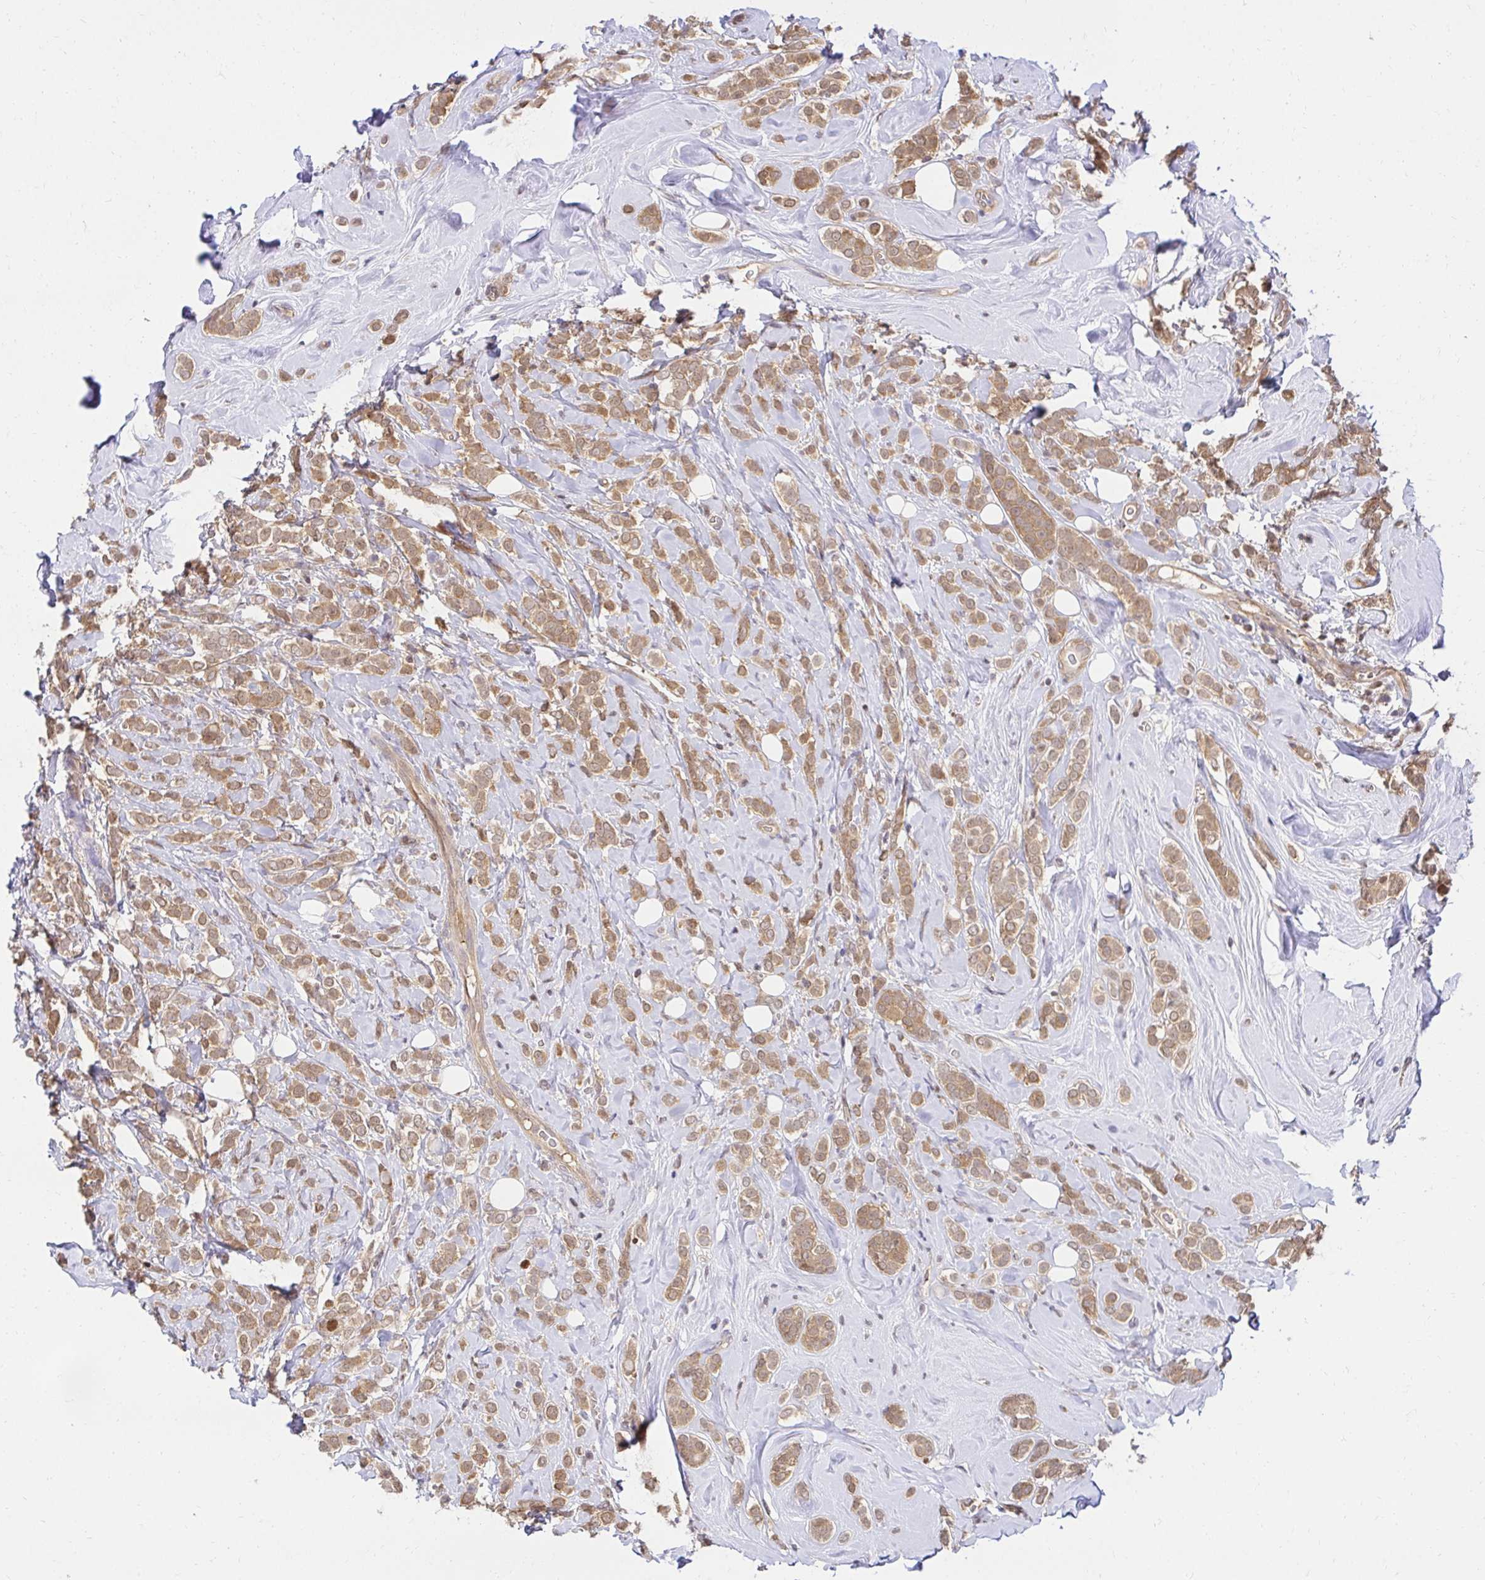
{"staining": {"intensity": "moderate", "quantity": ">75%", "location": "cytoplasmic/membranous,nuclear"}, "tissue": "breast cancer", "cell_type": "Tumor cells", "image_type": "cancer", "snomed": [{"axis": "morphology", "description": "Lobular carcinoma"}, {"axis": "topography", "description": "Breast"}], "caption": "Immunohistochemical staining of breast cancer (lobular carcinoma) exhibits medium levels of moderate cytoplasmic/membranous and nuclear expression in approximately >75% of tumor cells.", "gene": "PSMA4", "patient": {"sex": "female", "age": 49}}